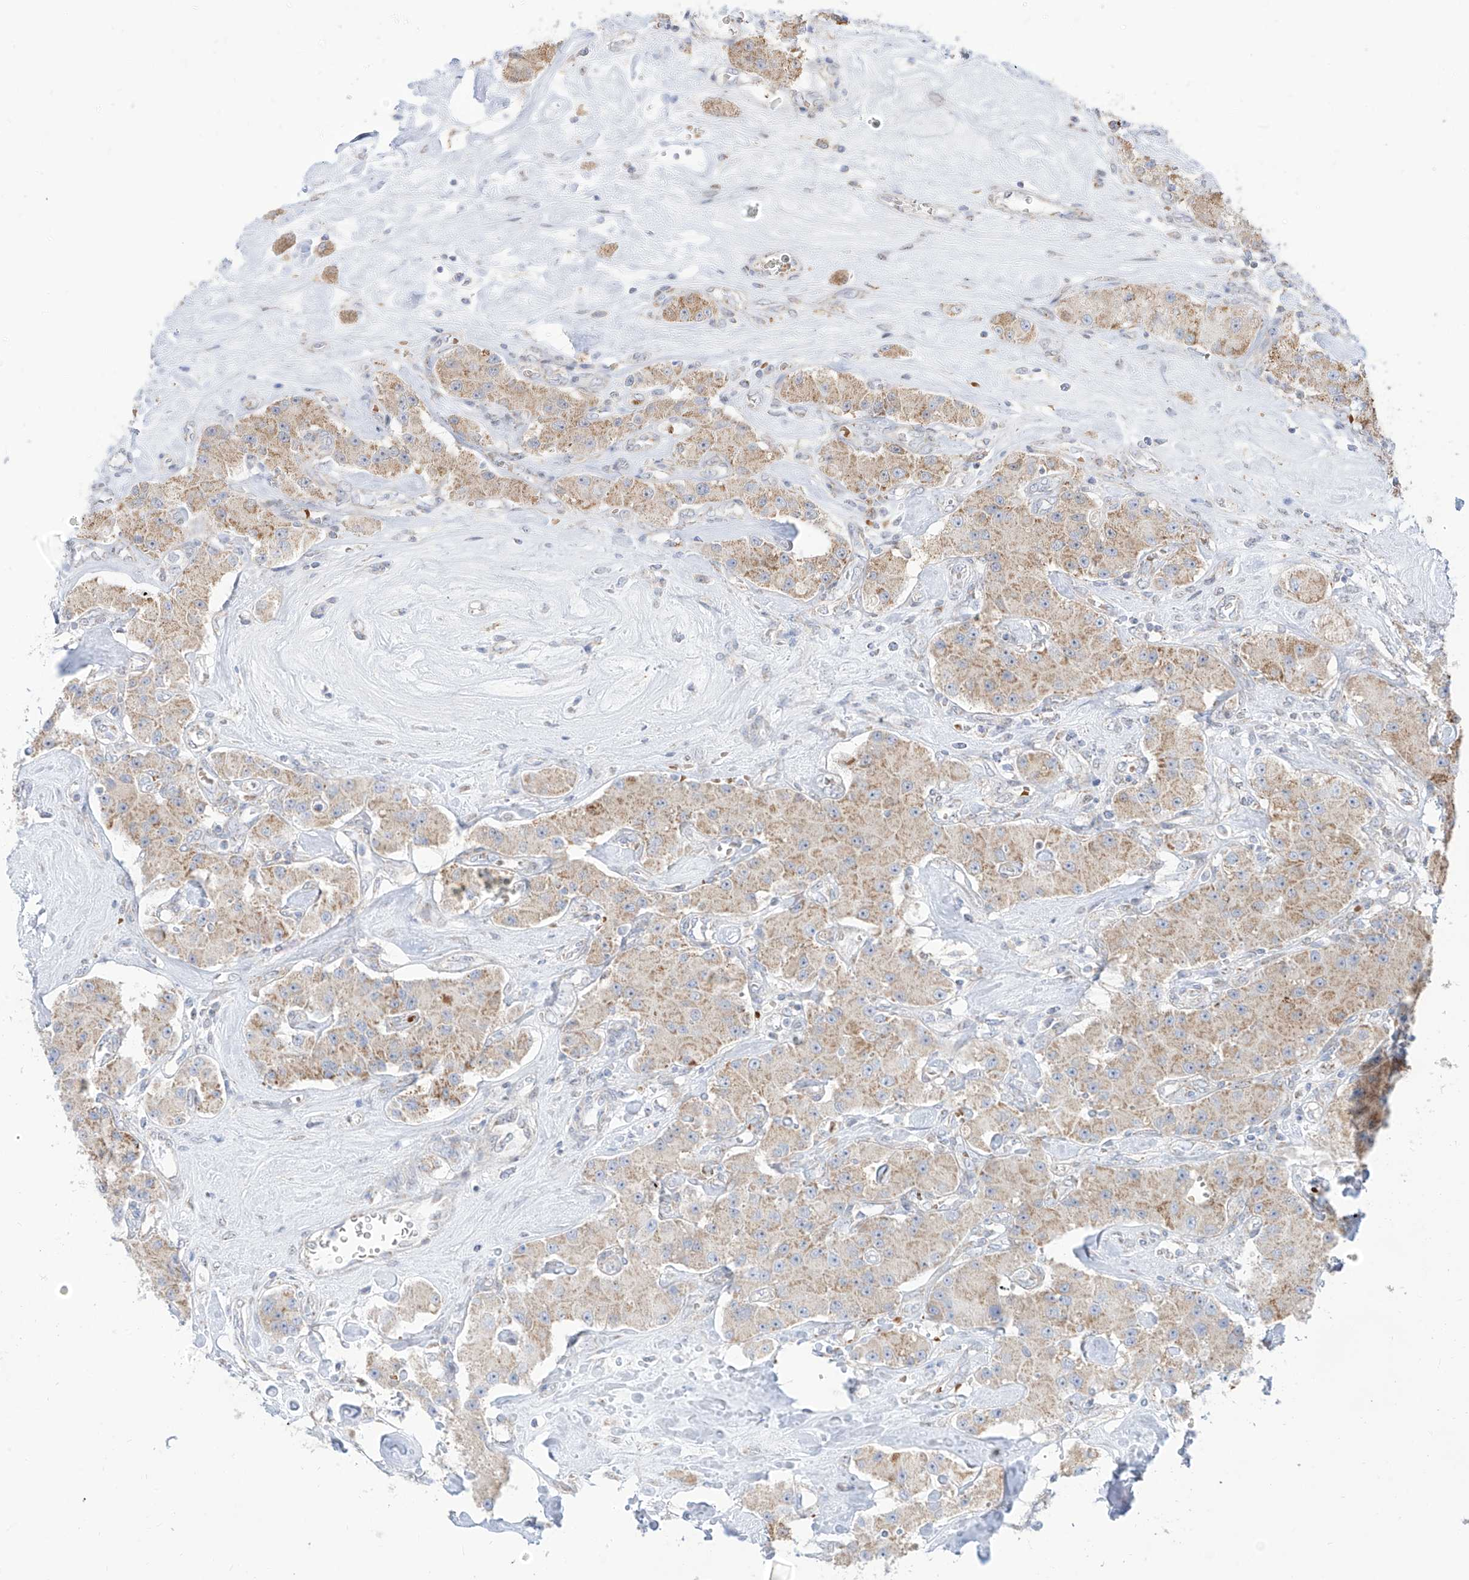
{"staining": {"intensity": "weak", "quantity": ">75%", "location": "cytoplasmic/membranous"}, "tissue": "carcinoid", "cell_type": "Tumor cells", "image_type": "cancer", "snomed": [{"axis": "morphology", "description": "Carcinoid, malignant, NOS"}, {"axis": "topography", "description": "Pancreas"}], "caption": "A high-resolution micrograph shows immunohistochemistry (IHC) staining of carcinoid, which reveals weak cytoplasmic/membranous expression in about >75% of tumor cells. The staining is performed using DAB (3,3'-diaminobenzidine) brown chromogen to label protein expression. The nuclei are counter-stained blue using hematoxylin.", "gene": "ARHGEF40", "patient": {"sex": "male", "age": 41}}